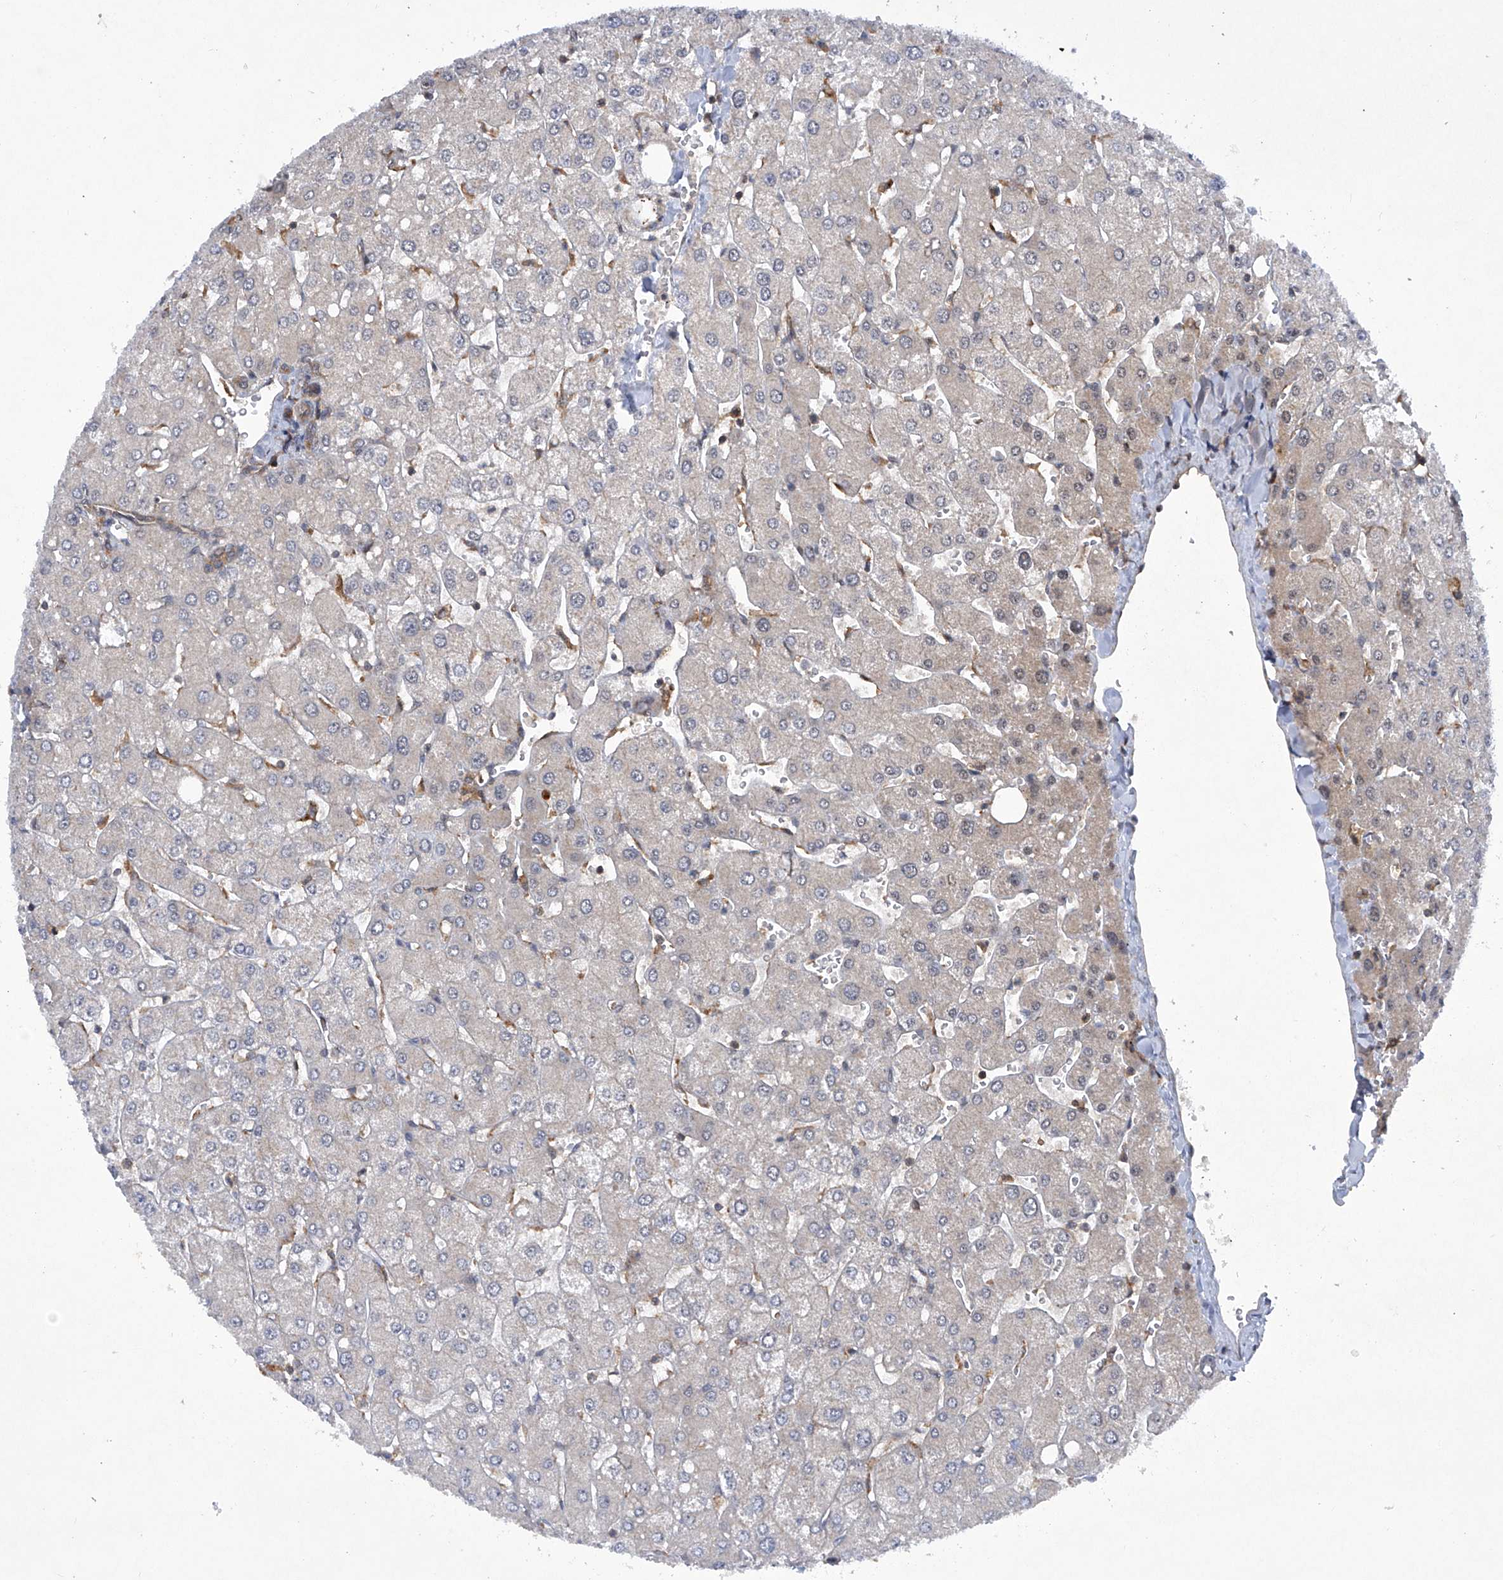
{"staining": {"intensity": "negative", "quantity": "none", "location": "none"}, "tissue": "liver", "cell_type": "Cholangiocytes", "image_type": "normal", "snomed": [{"axis": "morphology", "description": "Normal tissue, NOS"}, {"axis": "topography", "description": "Liver"}], "caption": "Cholangiocytes show no significant expression in unremarkable liver. (DAB immunohistochemistry (IHC), high magnification).", "gene": "CISH", "patient": {"sex": "male", "age": 55}}